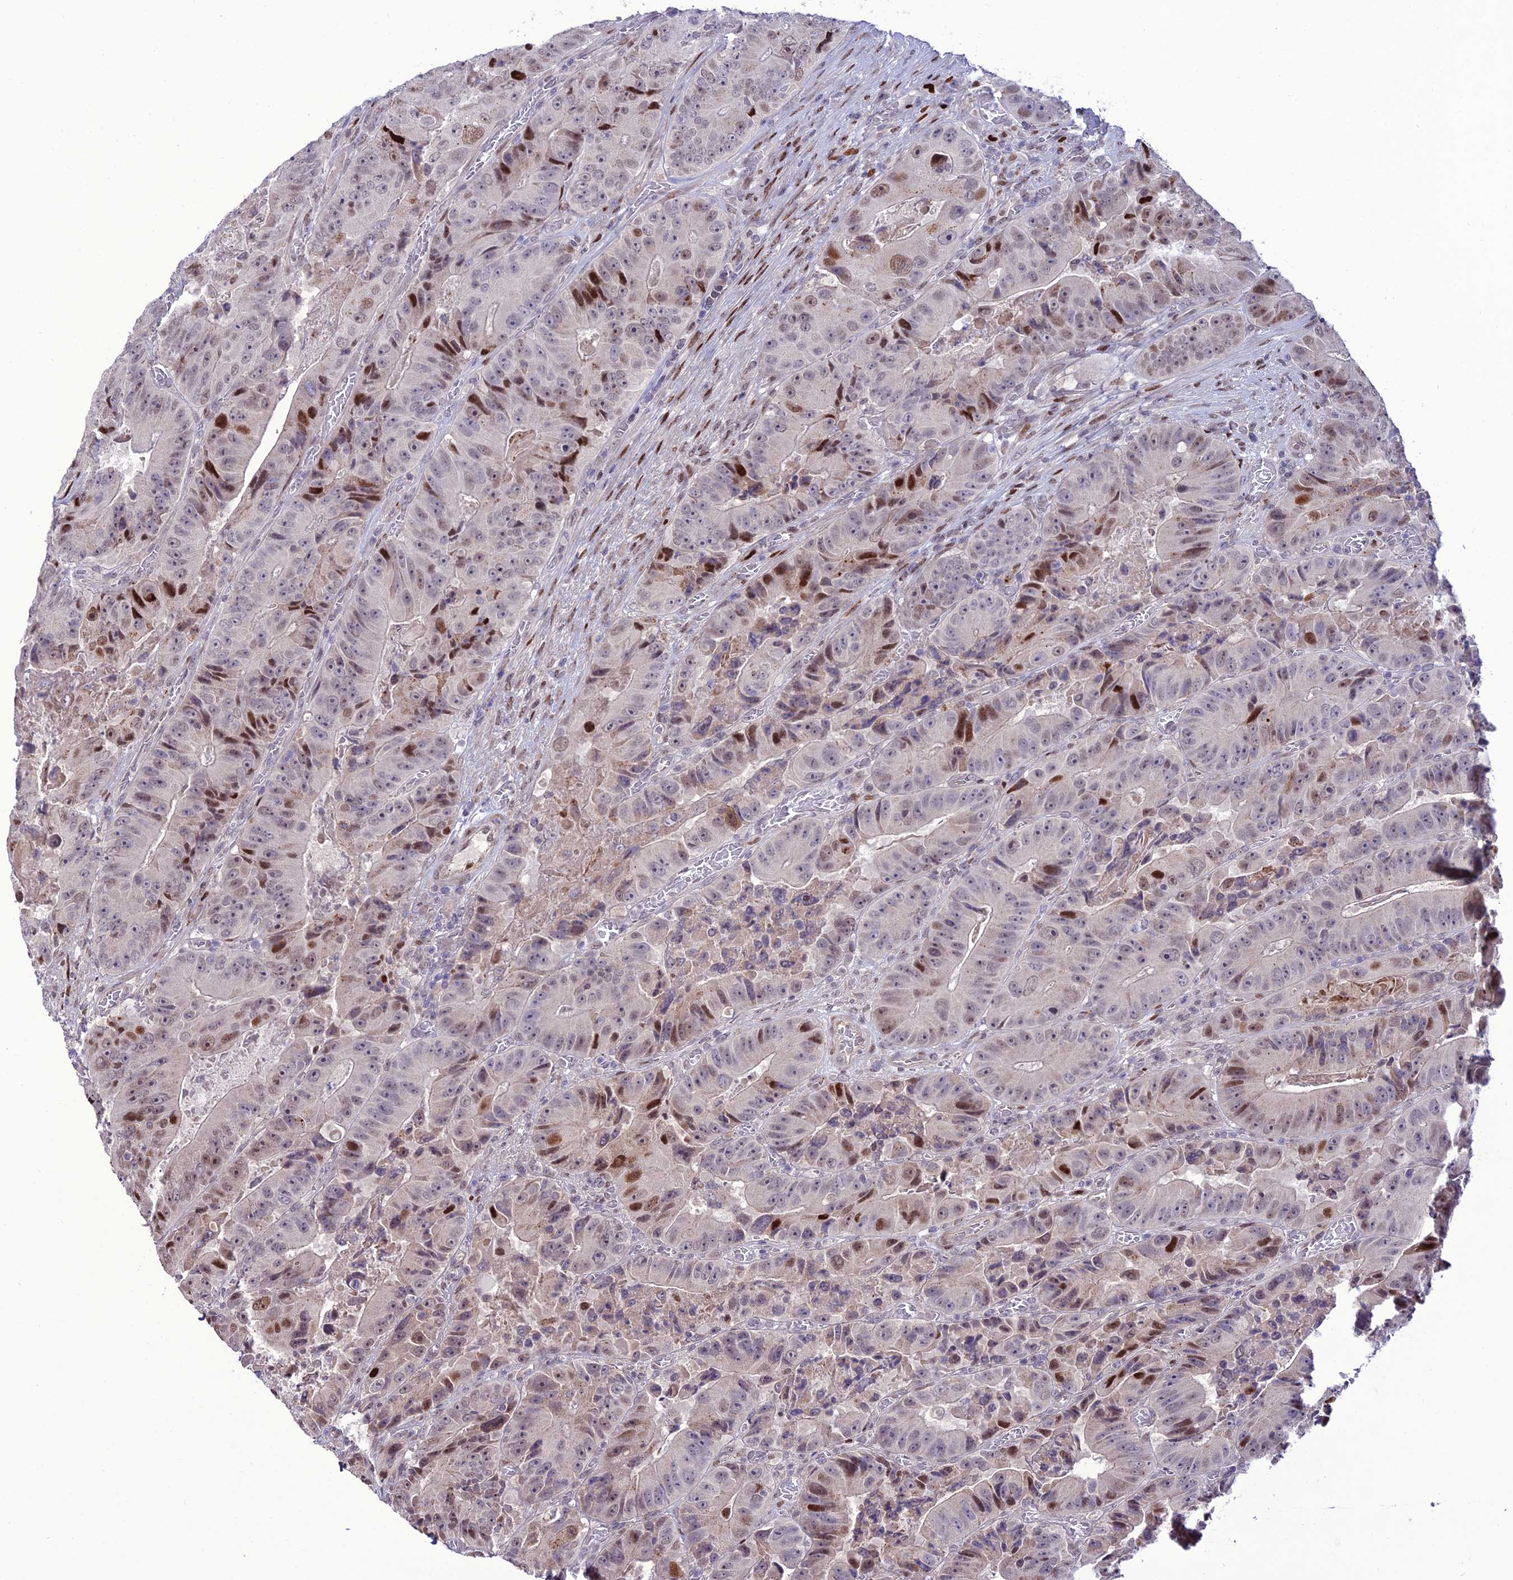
{"staining": {"intensity": "strong", "quantity": "<25%", "location": "nuclear"}, "tissue": "colorectal cancer", "cell_type": "Tumor cells", "image_type": "cancer", "snomed": [{"axis": "morphology", "description": "Adenocarcinoma, NOS"}, {"axis": "topography", "description": "Colon"}], "caption": "The immunohistochemical stain highlights strong nuclear expression in tumor cells of colorectal adenocarcinoma tissue. (Brightfield microscopy of DAB IHC at high magnification).", "gene": "ZNF707", "patient": {"sex": "female", "age": 86}}